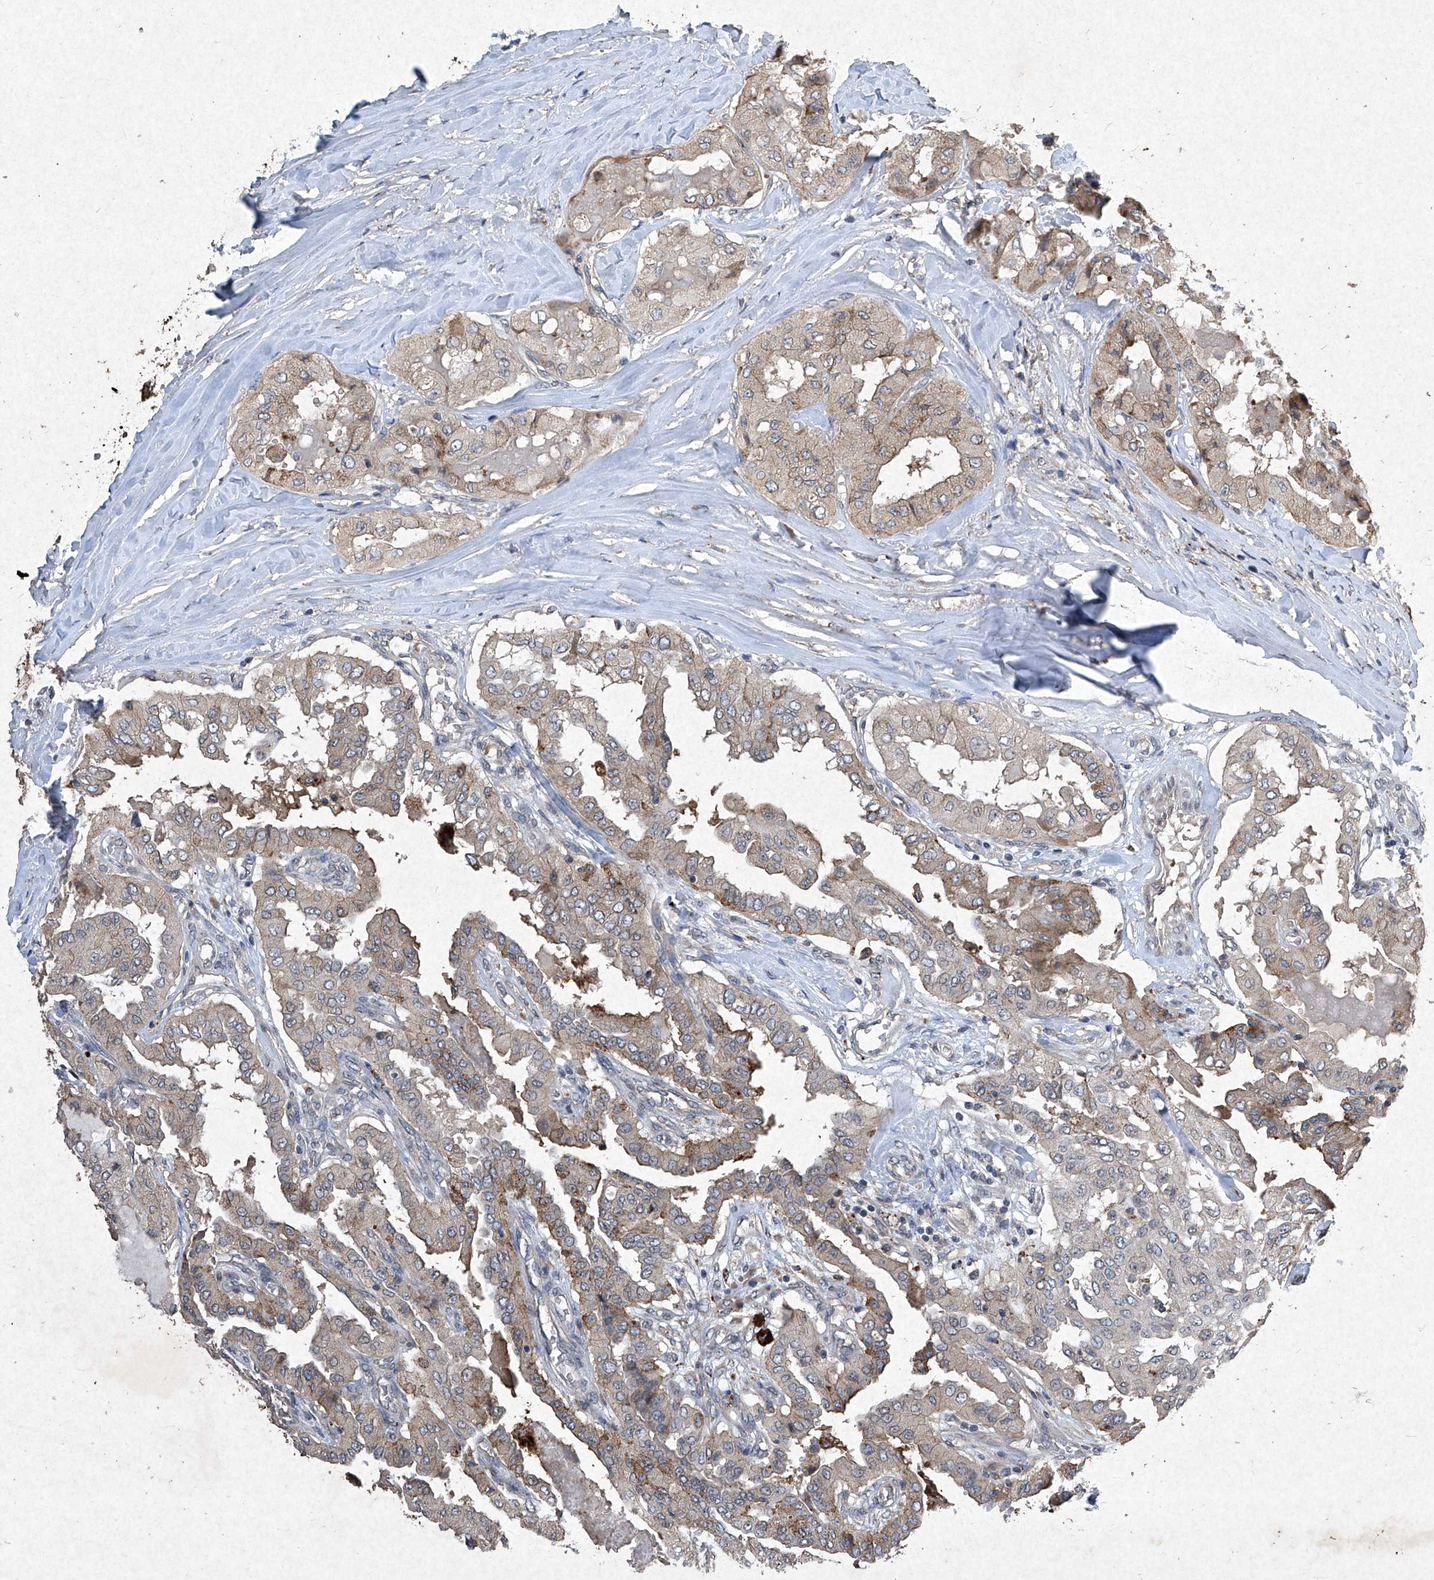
{"staining": {"intensity": "weak", "quantity": ">75%", "location": "cytoplasmic/membranous"}, "tissue": "thyroid cancer", "cell_type": "Tumor cells", "image_type": "cancer", "snomed": [{"axis": "morphology", "description": "Papillary adenocarcinoma, NOS"}, {"axis": "topography", "description": "Thyroid gland"}], "caption": "IHC photomicrograph of neoplastic tissue: human thyroid cancer stained using IHC shows low levels of weak protein expression localized specifically in the cytoplasmic/membranous of tumor cells, appearing as a cytoplasmic/membranous brown color.", "gene": "MED16", "patient": {"sex": "female", "age": 59}}